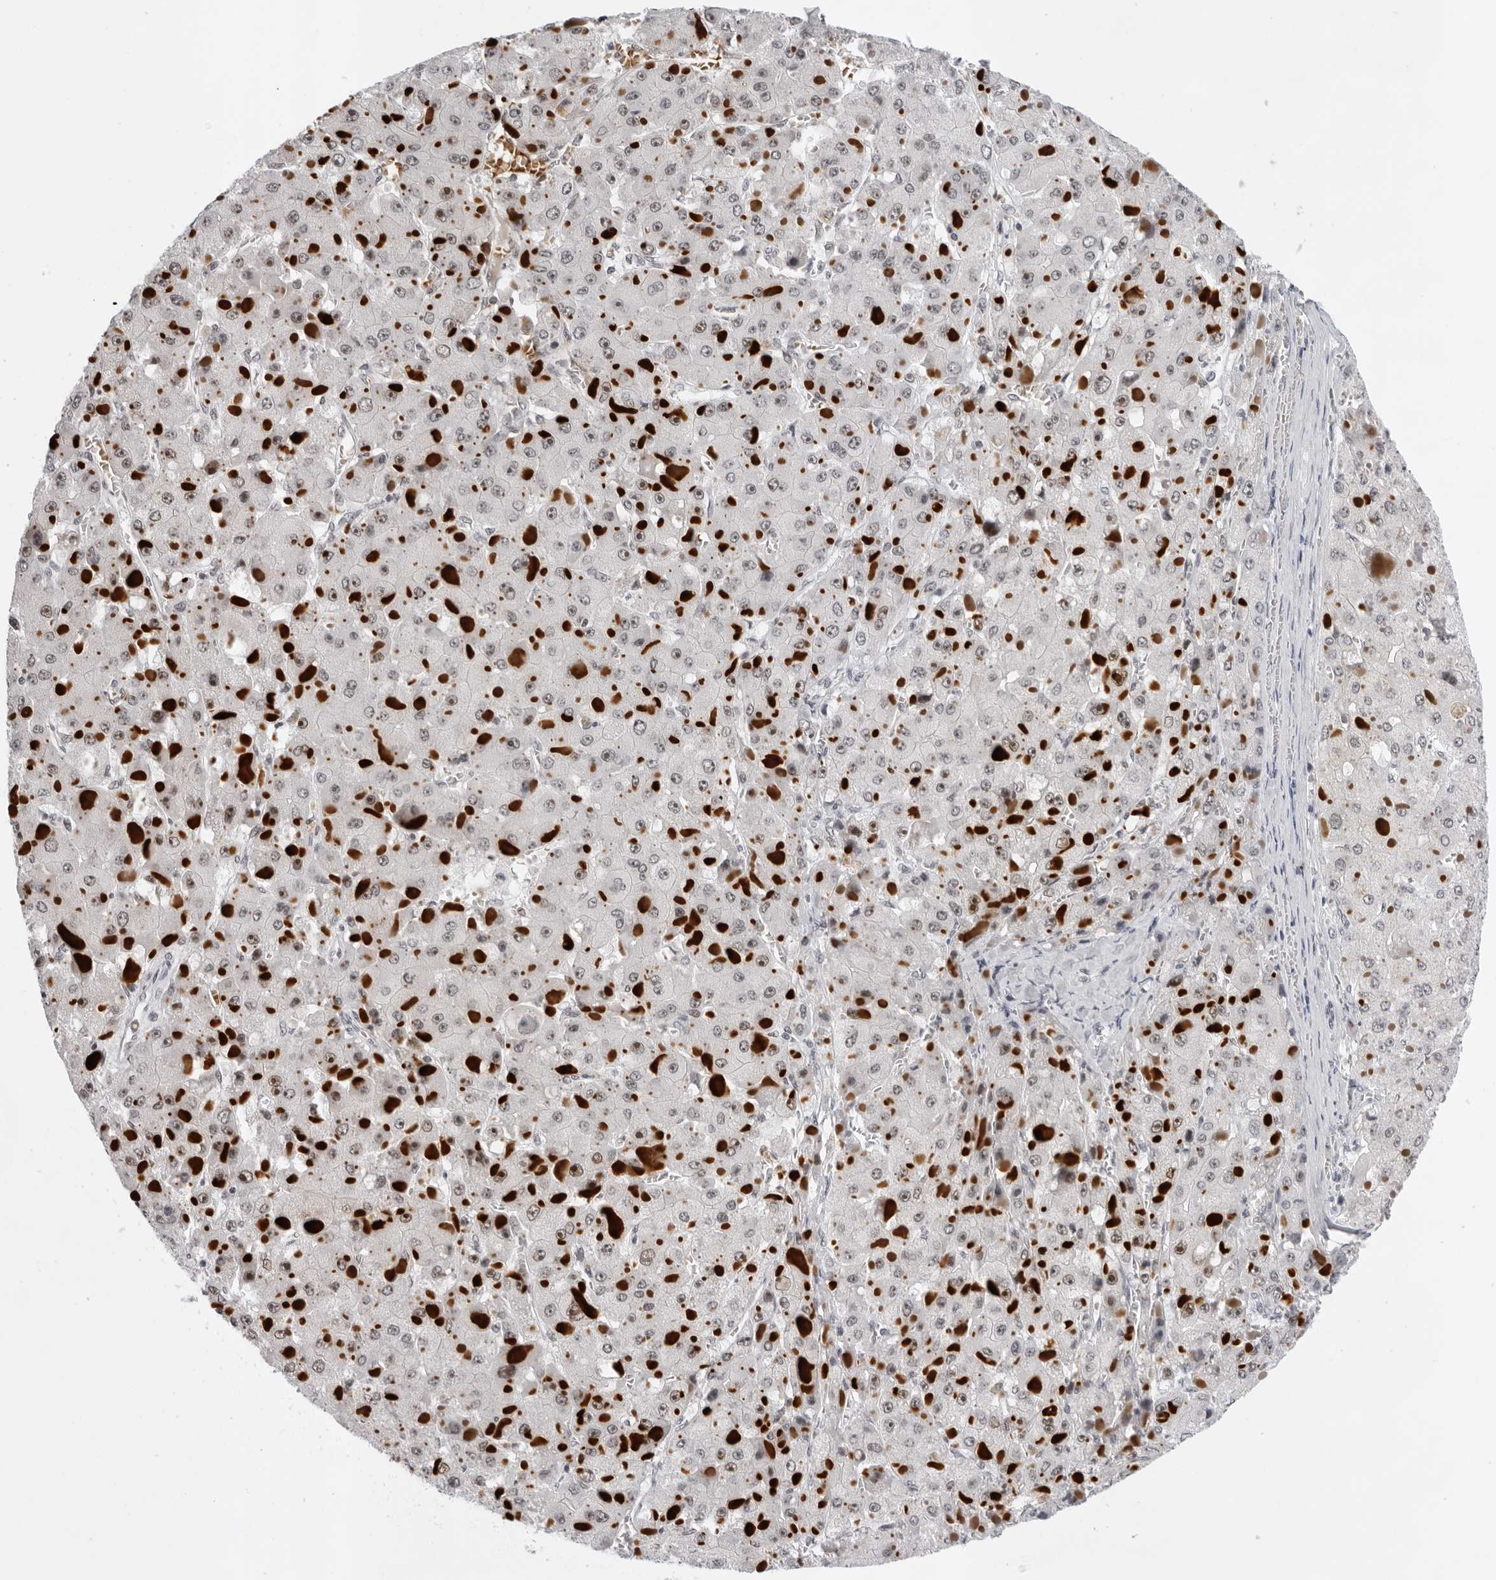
{"staining": {"intensity": "weak", "quantity": "25%-75%", "location": "nuclear"}, "tissue": "liver cancer", "cell_type": "Tumor cells", "image_type": "cancer", "snomed": [{"axis": "morphology", "description": "Carcinoma, Hepatocellular, NOS"}, {"axis": "topography", "description": "Liver"}], "caption": "Liver cancer stained with a brown dye shows weak nuclear positive staining in approximately 25%-75% of tumor cells.", "gene": "USP1", "patient": {"sex": "female", "age": 73}}